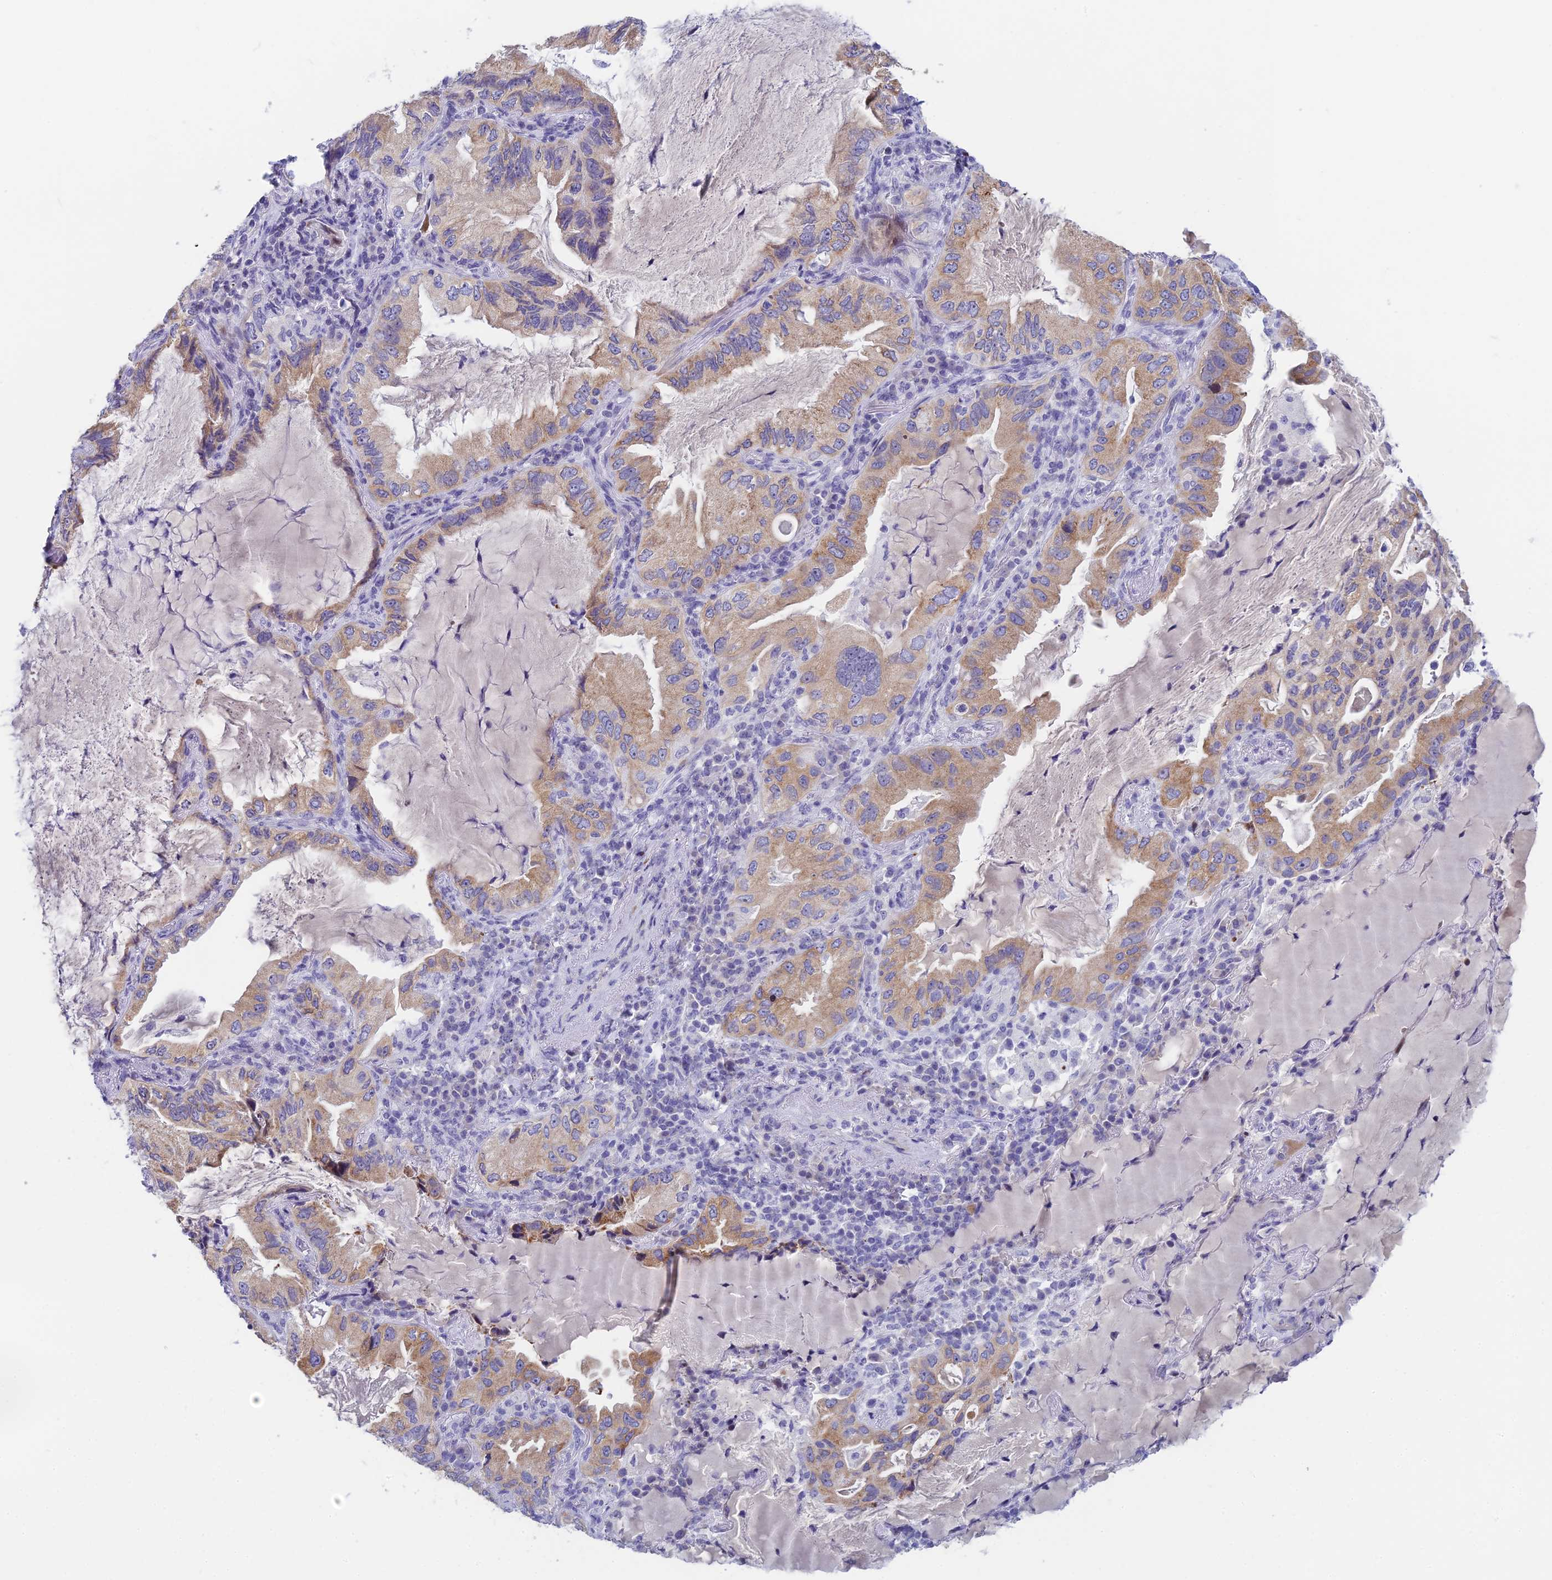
{"staining": {"intensity": "moderate", "quantity": "25%-75%", "location": "cytoplasmic/membranous"}, "tissue": "lung cancer", "cell_type": "Tumor cells", "image_type": "cancer", "snomed": [{"axis": "morphology", "description": "Adenocarcinoma, NOS"}, {"axis": "topography", "description": "Lung"}], "caption": "Immunohistochemistry (IHC) histopathology image of lung cancer (adenocarcinoma) stained for a protein (brown), which displays medium levels of moderate cytoplasmic/membranous positivity in approximately 25%-75% of tumor cells.", "gene": "REXO5", "patient": {"sex": "female", "age": 69}}